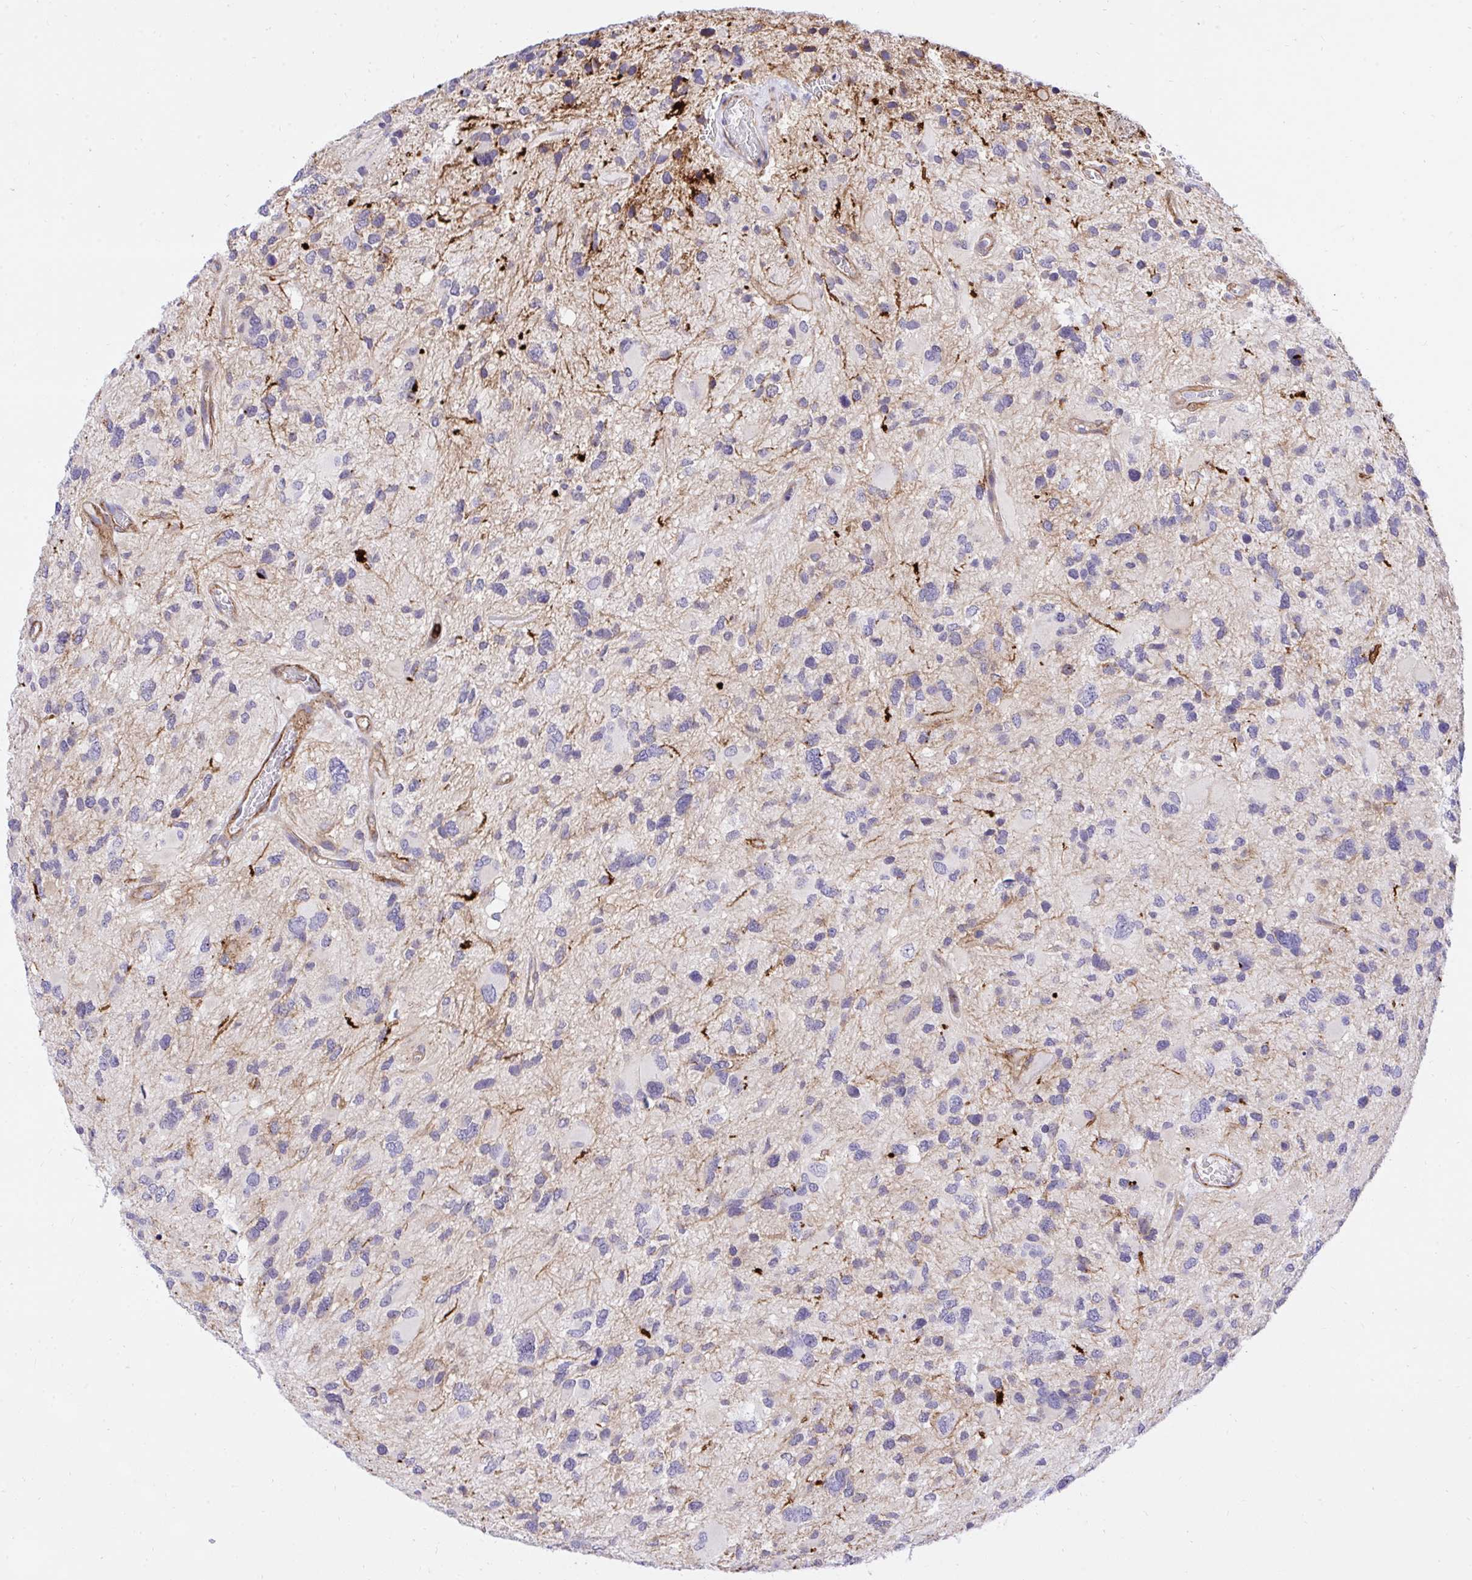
{"staining": {"intensity": "weak", "quantity": "<25%", "location": "cytoplasmic/membranous"}, "tissue": "glioma", "cell_type": "Tumor cells", "image_type": "cancer", "snomed": [{"axis": "morphology", "description": "Glioma, malignant, High grade"}, {"axis": "topography", "description": "Brain"}], "caption": "This is an immunohistochemistry (IHC) image of human glioma. There is no expression in tumor cells.", "gene": "ERI1", "patient": {"sex": "female", "age": 11}}